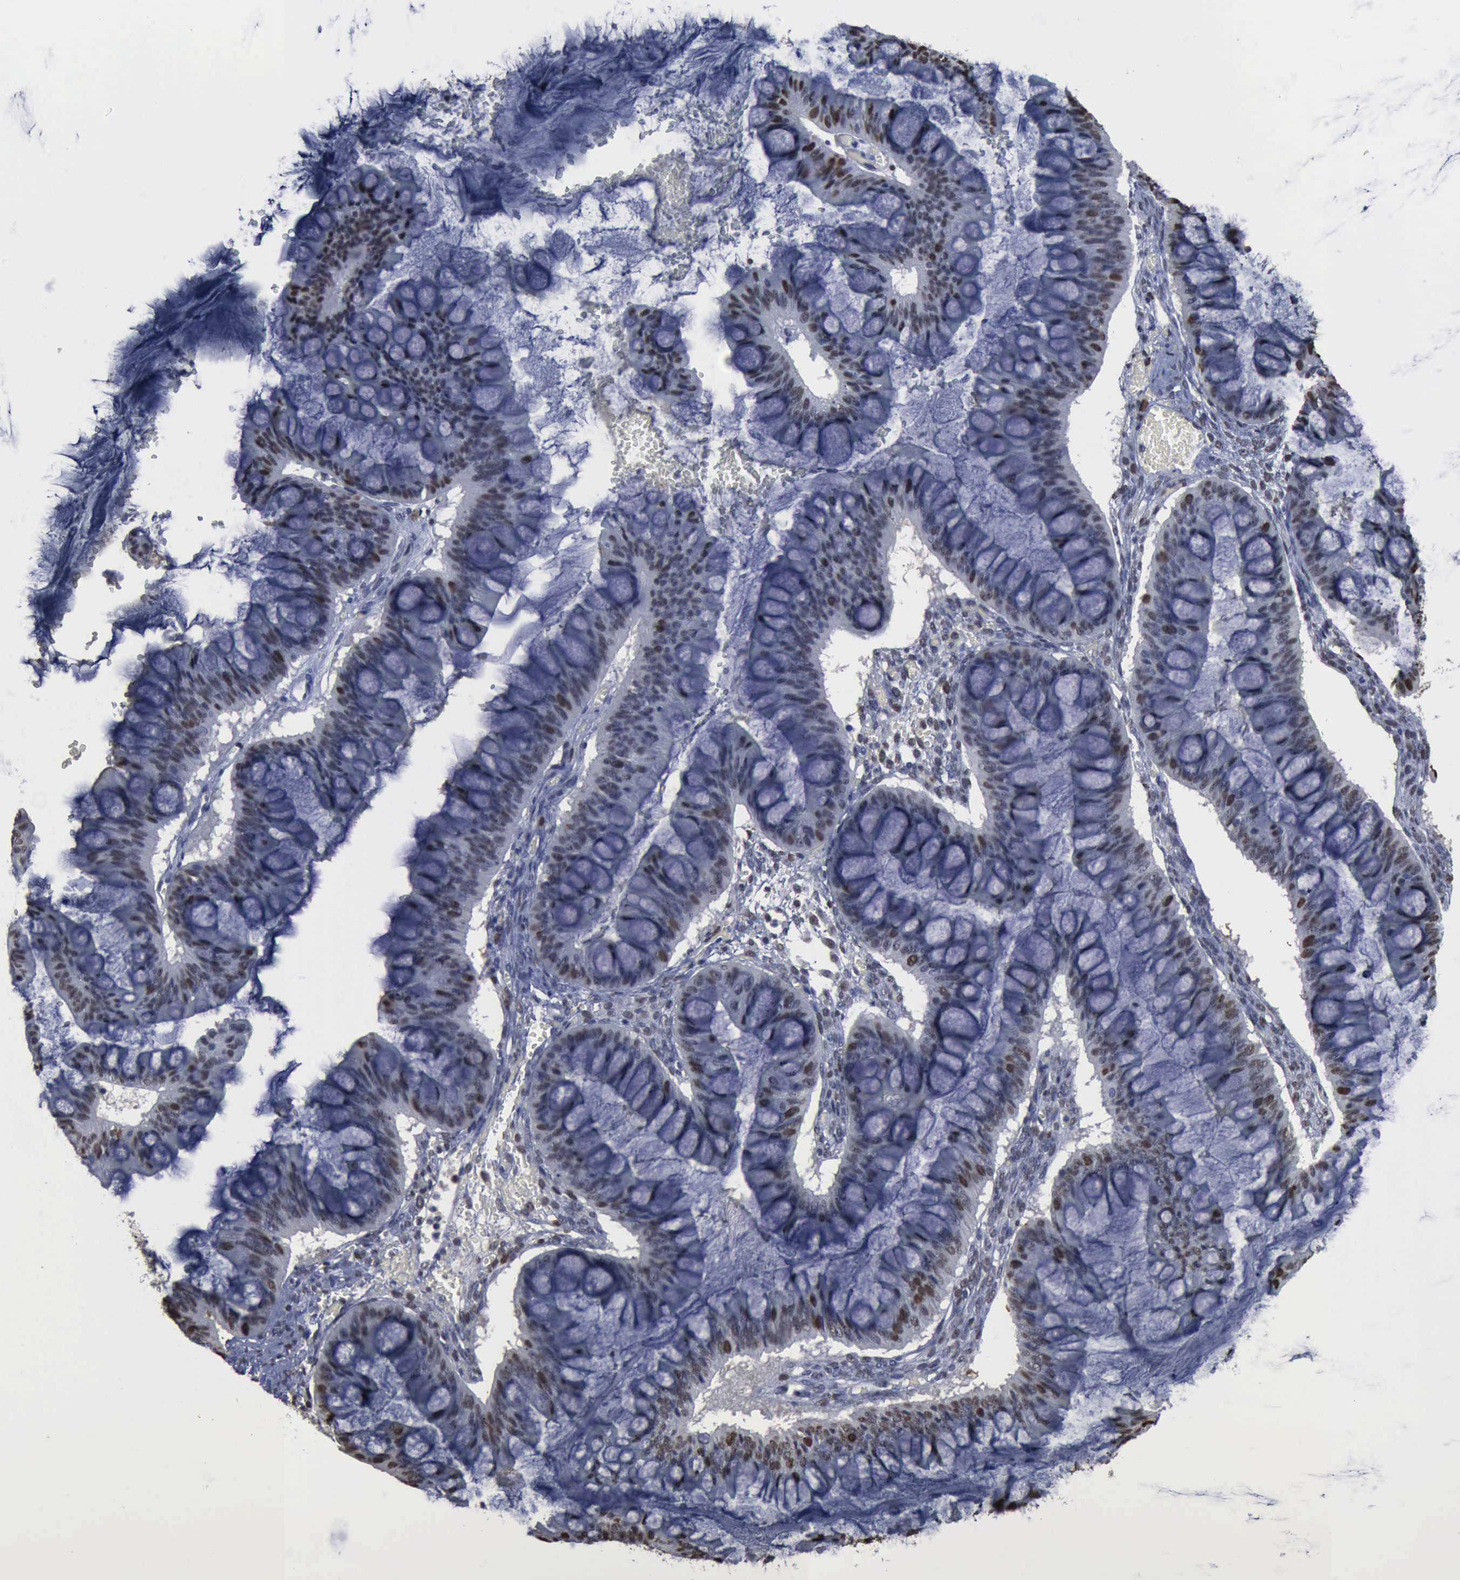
{"staining": {"intensity": "weak", "quantity": "25%-75%", "location": "nuclear"}, "tissue": "ovarian cancer", "cell_type": "Tumor cells", "image_type": "cancer", "snomed": [{"axis": "morphology", "description": "Cystadenocarcinoma, mucinous, NOS"}, {"axis": "topography", "description": "Ovary"}], "caption": "About 25%-75% of tumor cells in human ovarian cancer display weak nuclear protein expression as visualized by brown immunohistochemical staining.", "gene": "PCNA", "patient": {"sex": "female", "age": 73}}